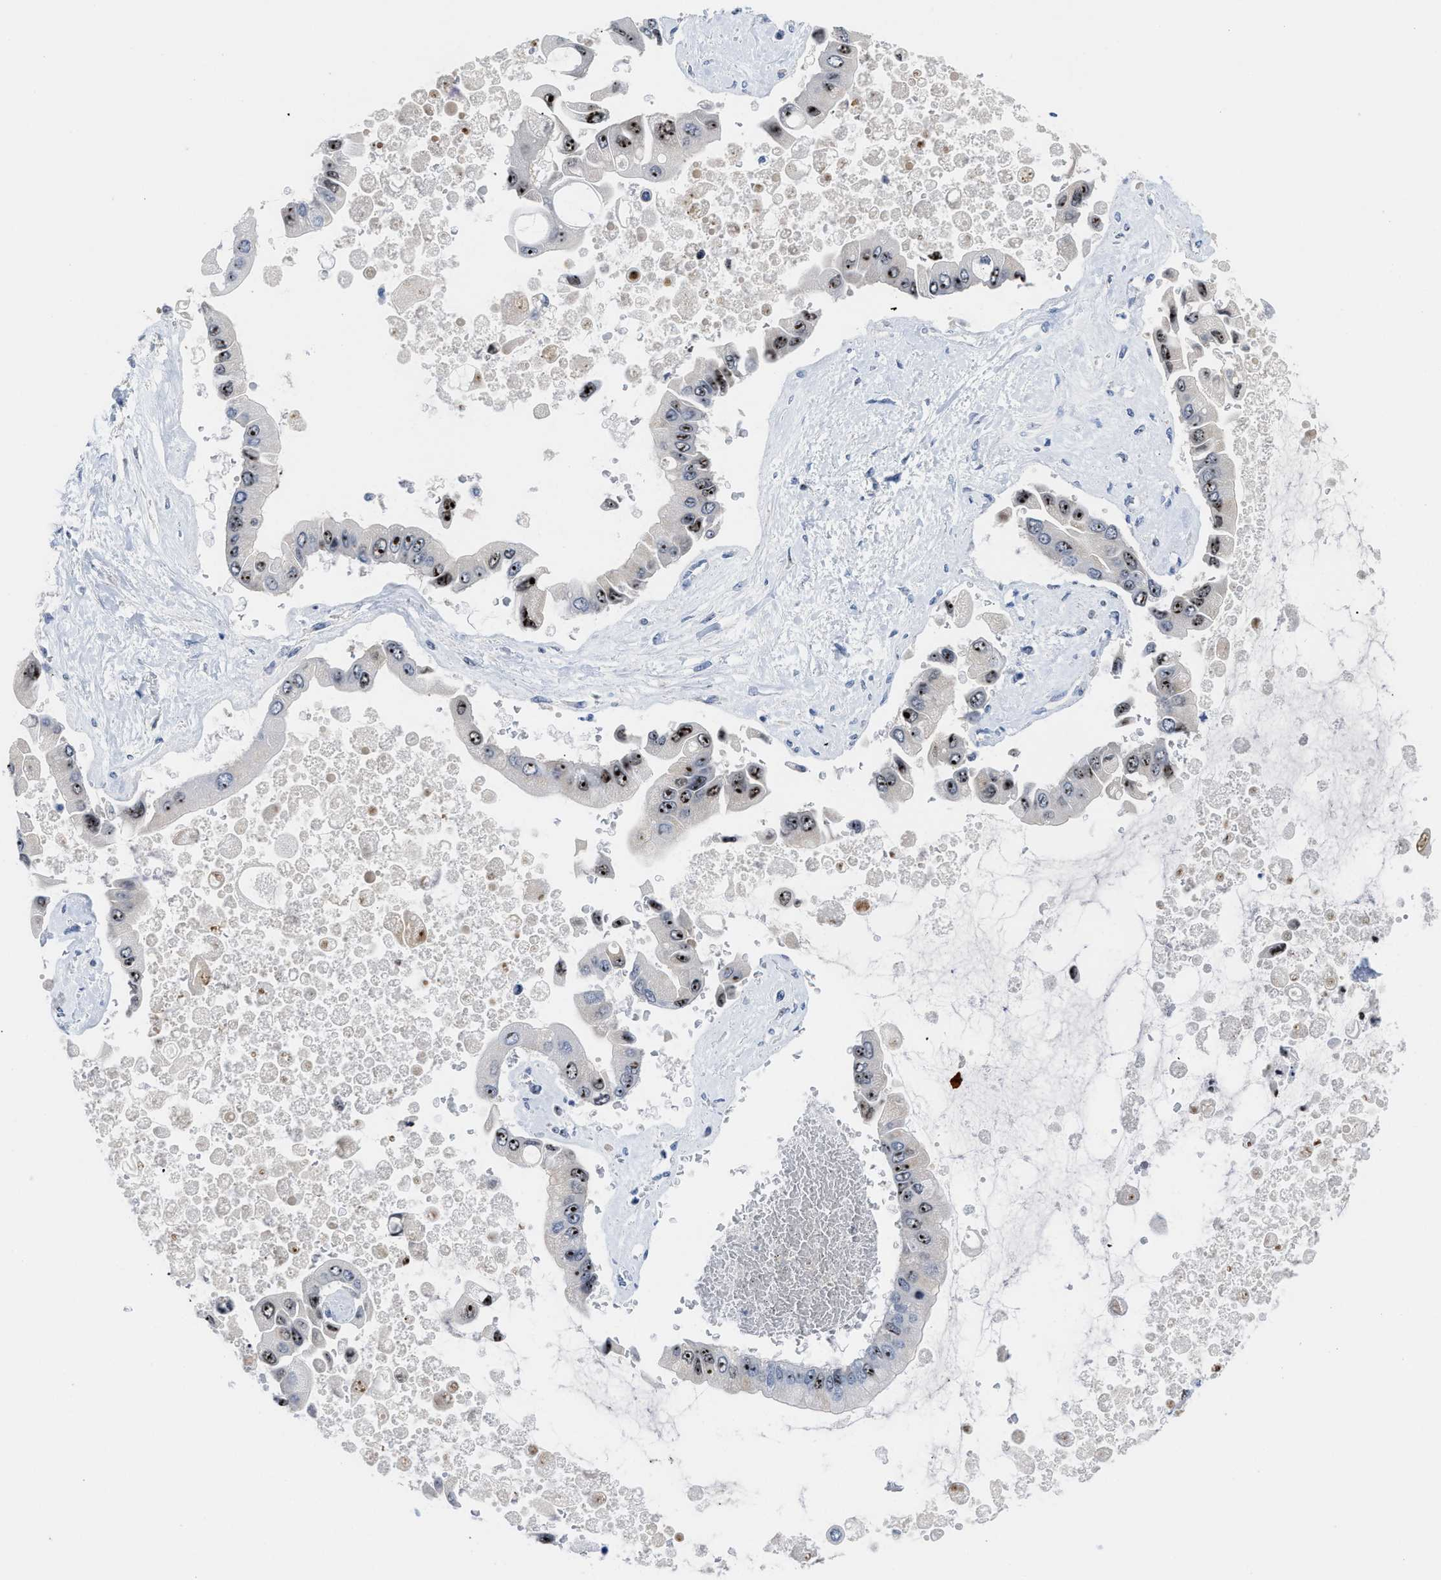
{"staining": {"intensity": "strong", "quantity": "25%-75%", "location": "nuclear"}, "tissue": "liver cancer", "cell_type": "Tumor cells", "image_type": "cancer", "snomed": [{"axis": "morphology", "description": "Cholangiocarcinoma"}, {"axis": "topography", "description": "Liver"}], "caption": "Immunohistochemical staining of liver cancer (cholangiocarcinoma) exhibits strong nuclear protein positivity in about 25%-75% of tumor cells. Nuclei are stained in blue.", "gene": "NOP58", "patient": {"sex": "male", "age": 50}}